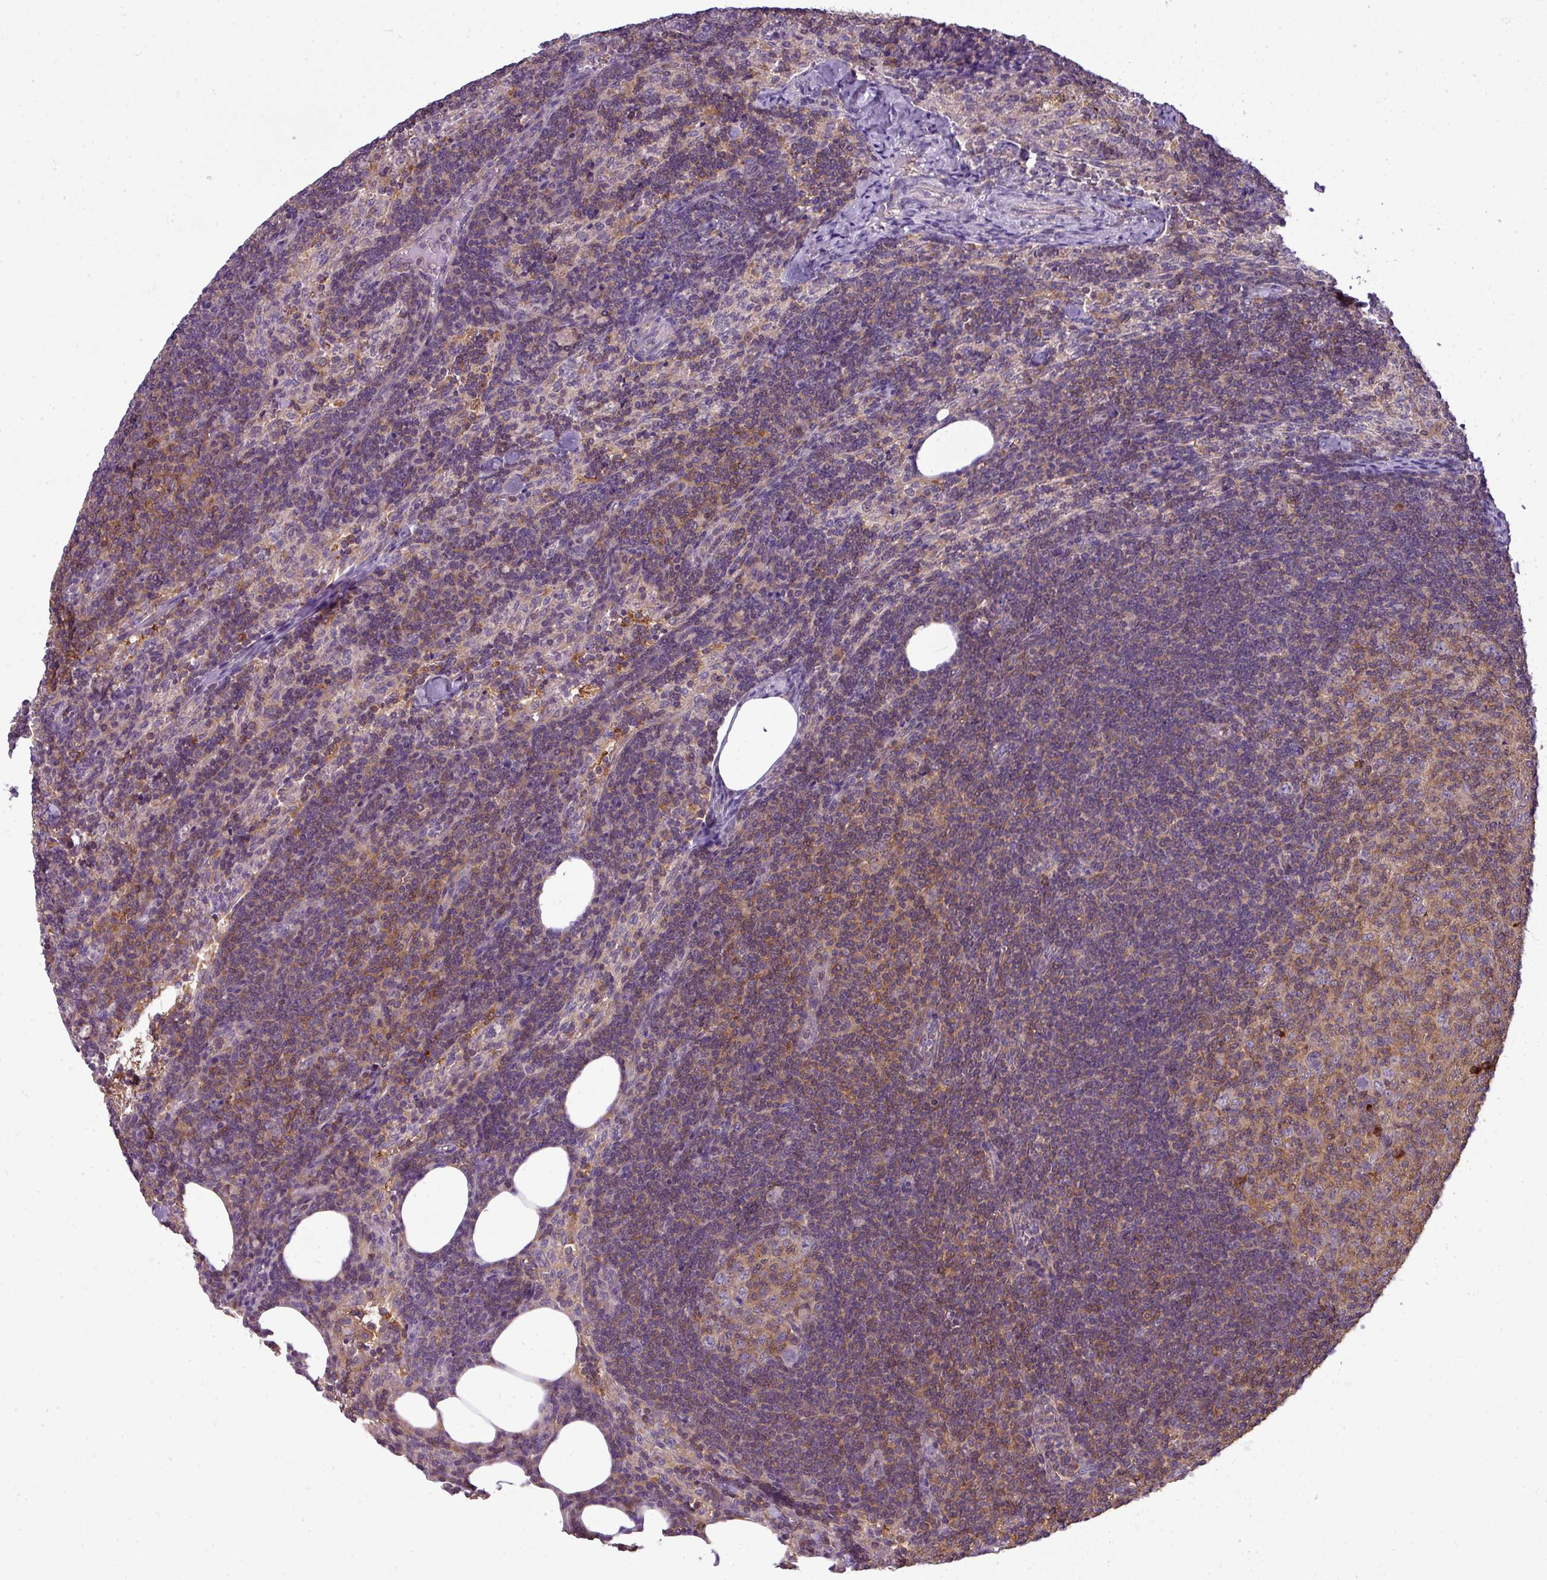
{"staining": {"intensity": "moderate", "quantity": "25%-75%", "location": "cytoplasmic/membranous"}, "tissue": "lymph node", "cell_type": "Germinal center cells", "image_type": "normal", "snomed": [{"axis": "morphology", "description": "Normal tissue, NOS"}, {"axis": "topography", "description": "Lymph node"}], "caption": "The immunohistochemical stain shows moderate cytoplasmic/membranous expression in germinal center cells of unremarkable lymph node. (Brightfield microscopy of DAB IHC at high magnification).", "gene": "STAT5A", "patient": {"sex": "female", "age": 52}}